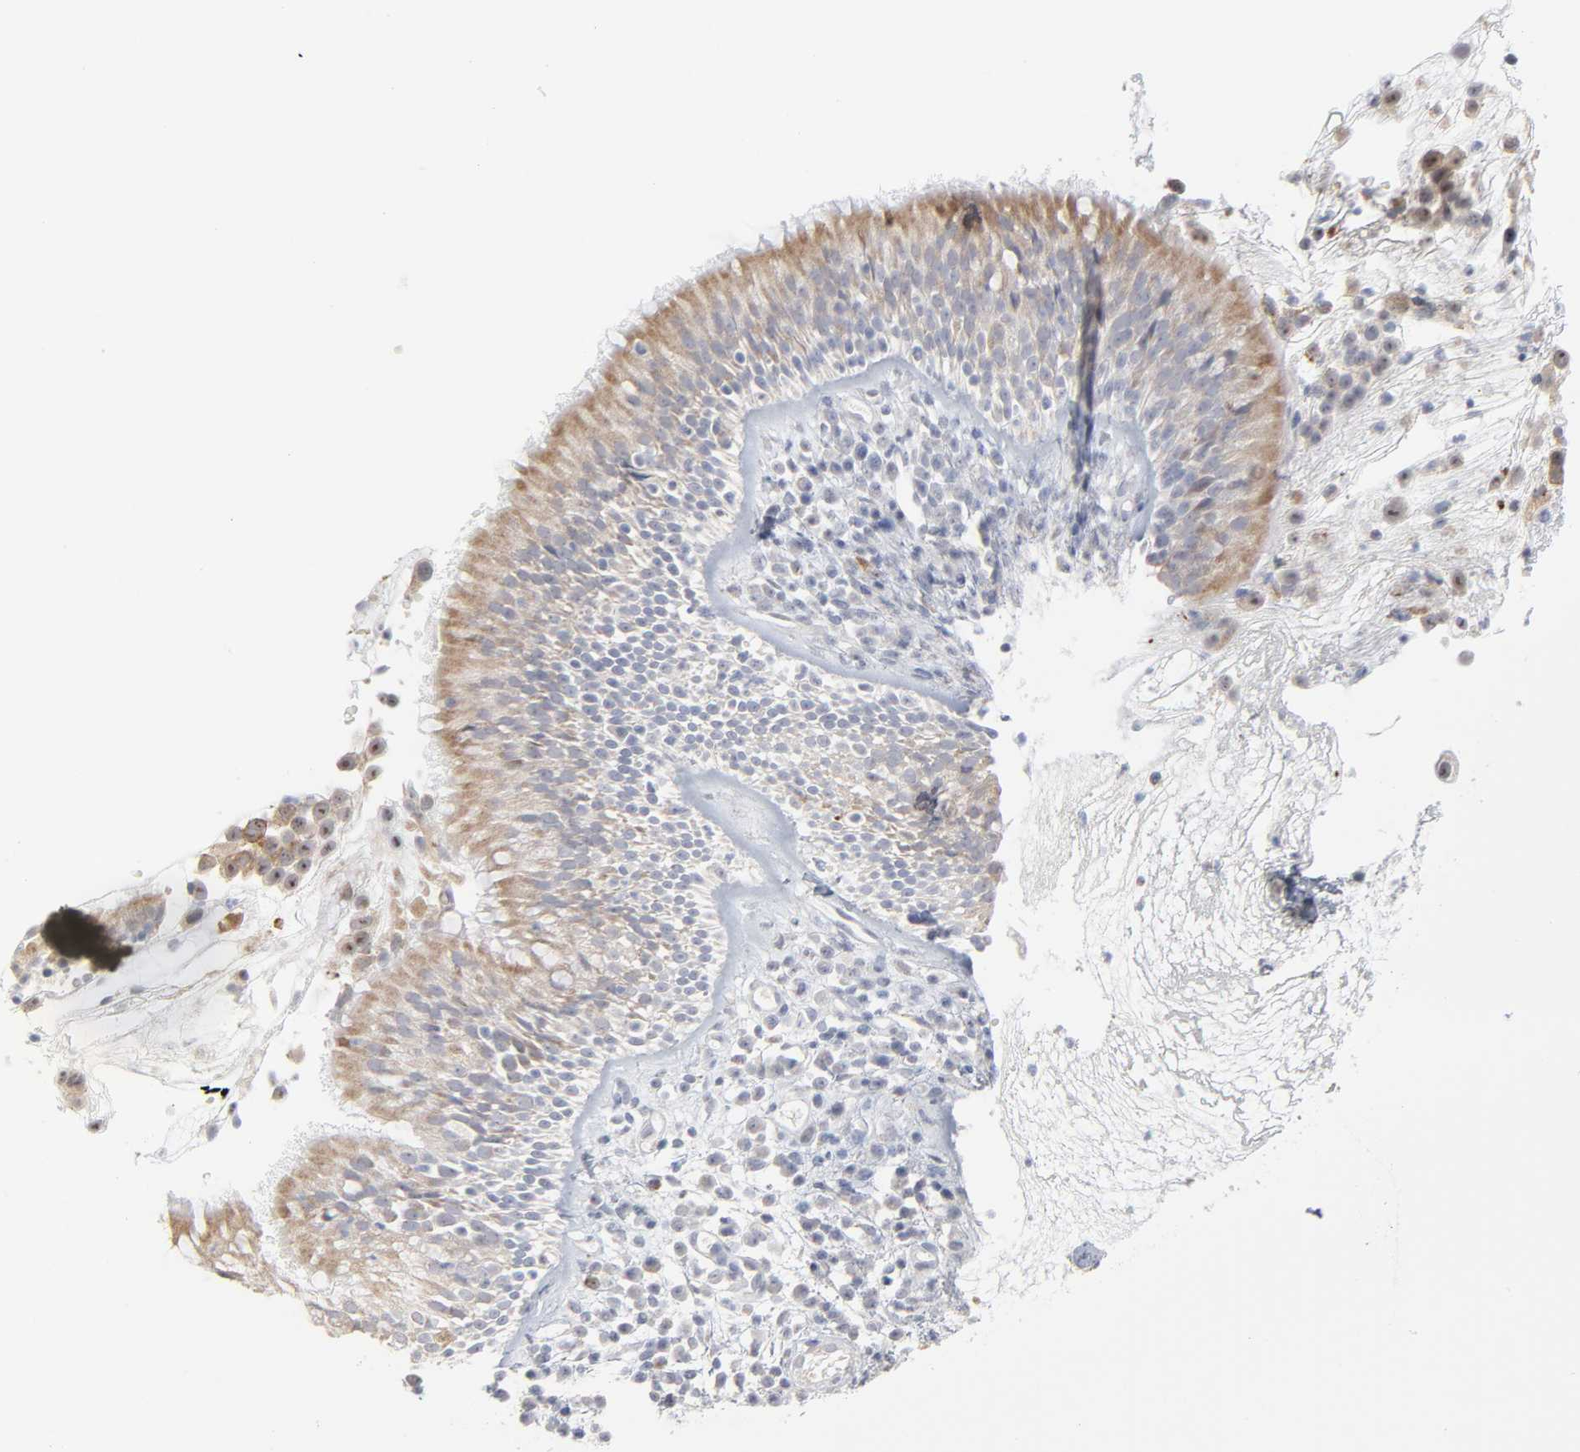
{"staining": {"intensity": "moderate", "quantity": ">75%", "location": "cytoplasmic/membranous"}, "tissue": "nasopharynx", "cell_type": "Respiratory epithelial cells", "image_type": "normal", "snomed": [{"axis": "morphology", "description": "Normal tissue, NOS"}, {"axis": "morphology", "description": "Inflammation, NOS"}, {"axis": "morphology", "description": "Malignant melanoma, Metastatic site"}, {"axis": "topography", "description": "Nasopharynx"}], "caption": "Moderate cytoplasmic/membranous expression is seen in approximately >75% of respiratory epithelial cells in unremarkable nasopharynx. Ihc stains the protein in brown and the nuclei are stained blue.", "gene": "POMT2", "patient": {"sex": "female", "age": 55}}